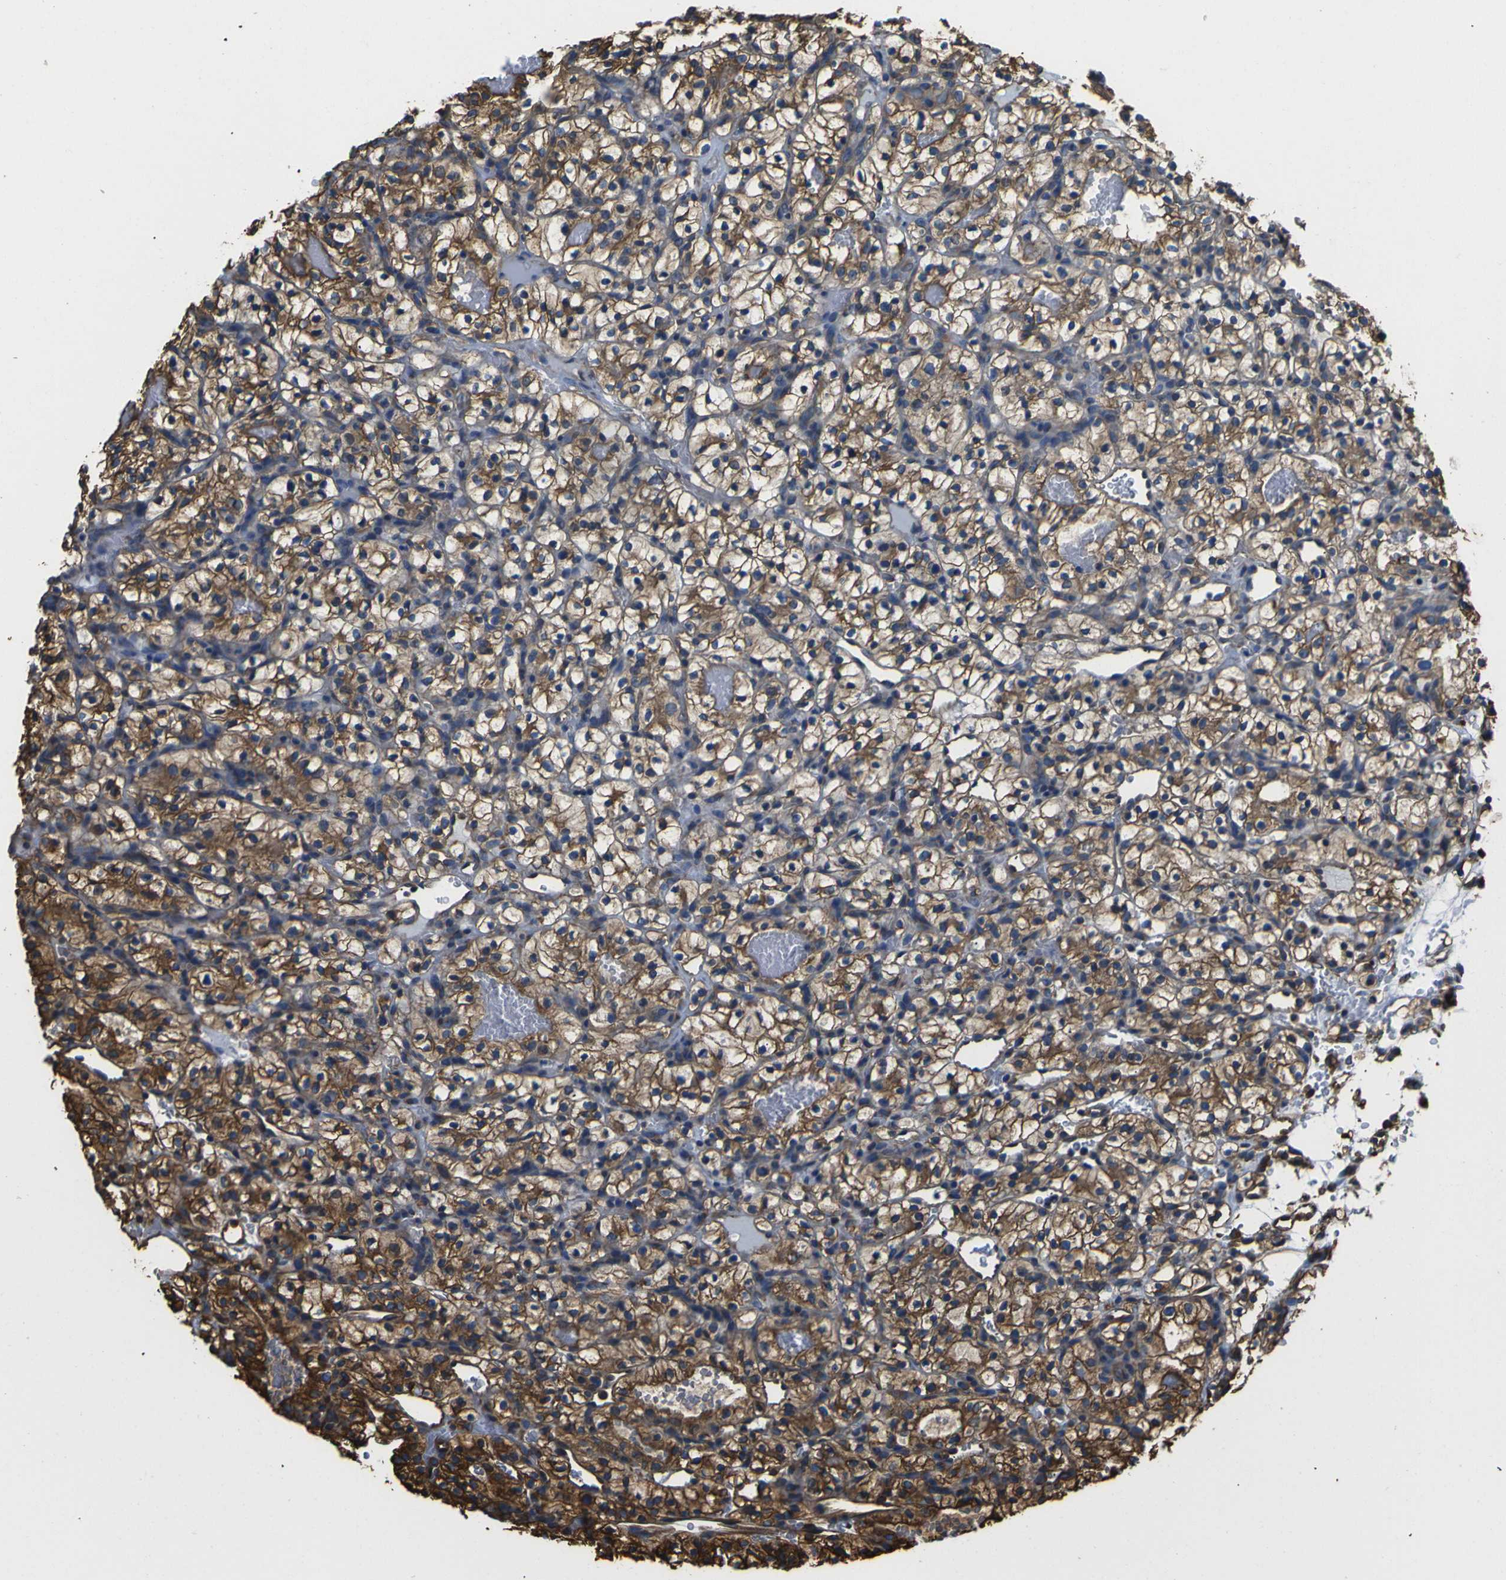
{"staining": {"intensity": "strong", "quantity": ">75%", "location": "cytoplasmic/membranous"}, "tissue": "renal cancer", "cell_type": "Tumor cells", "image_type": "cancer", "snomed": [{"axis": "morphology", "description": "Adenocarcinoma, NOS"}, {"axis": "topography", "description": "Kidney"}], "caption": "Brown immunohistochemical staining in adenocarcinoma (renal) displays strong cytoplasmic/membranous expression in approximately >75% of tumor cells.", "gene": "TUBB", "patient": {"sex": "female", "age": 57}}